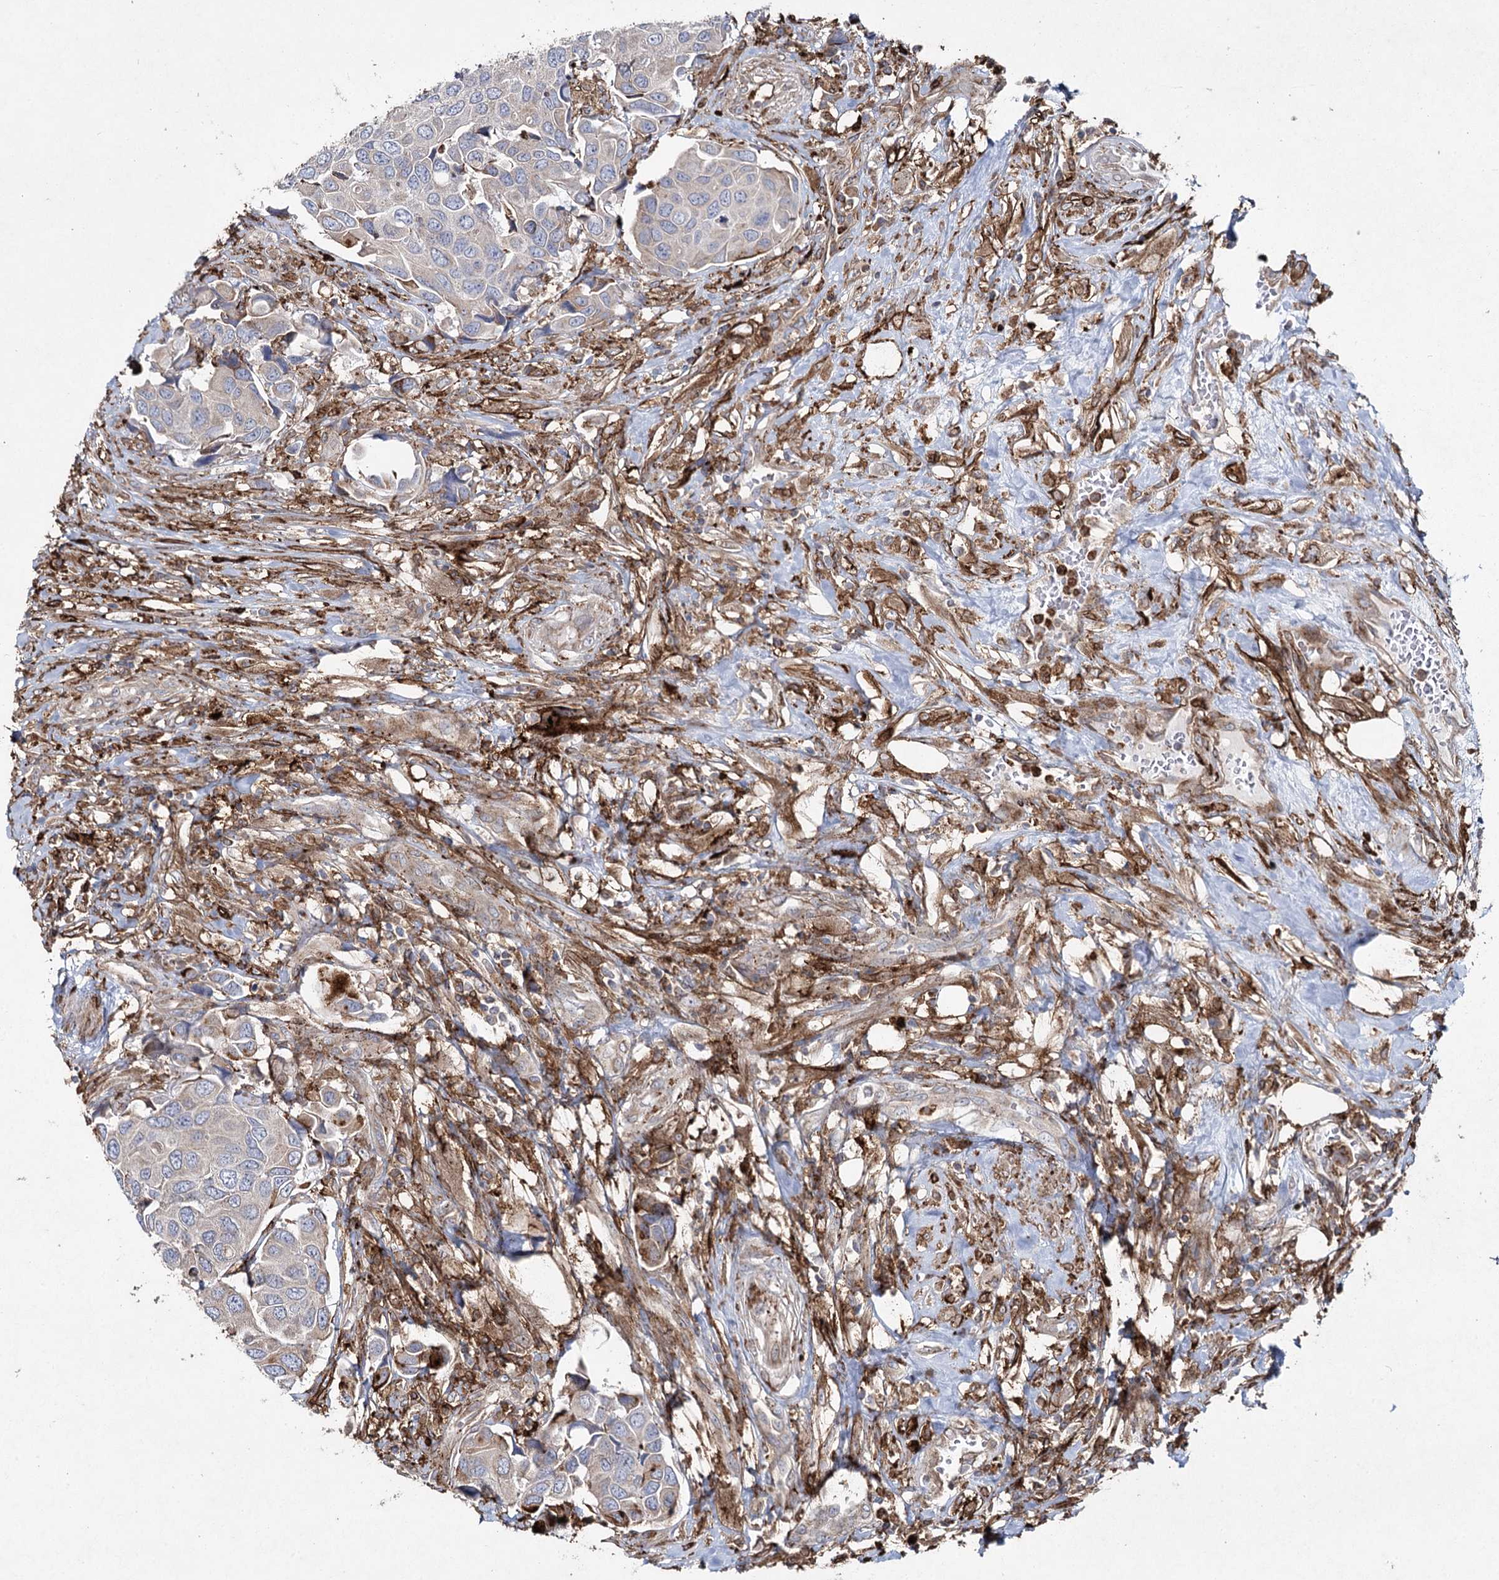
{"staining": {"intensity": "negative", "quantity": "none", "location": "none"}, "tissue": "urothelial cancer", "cell_type": "Tumor cells", "image_type": "cancer", "snomed": [{"axis": "morphology", "description": "Urothelial carcinoma, High grade"}, {"axis": "topography", "description": "Urinary bladder"}], "caption": "High power microscopy image of an immunohistochemistry (IHC) image of urothelial cancer, revealing no significant expression in tumor cells.", "gene": "DCUN1D4", "patient": {"sex": "male", "age": 74}}